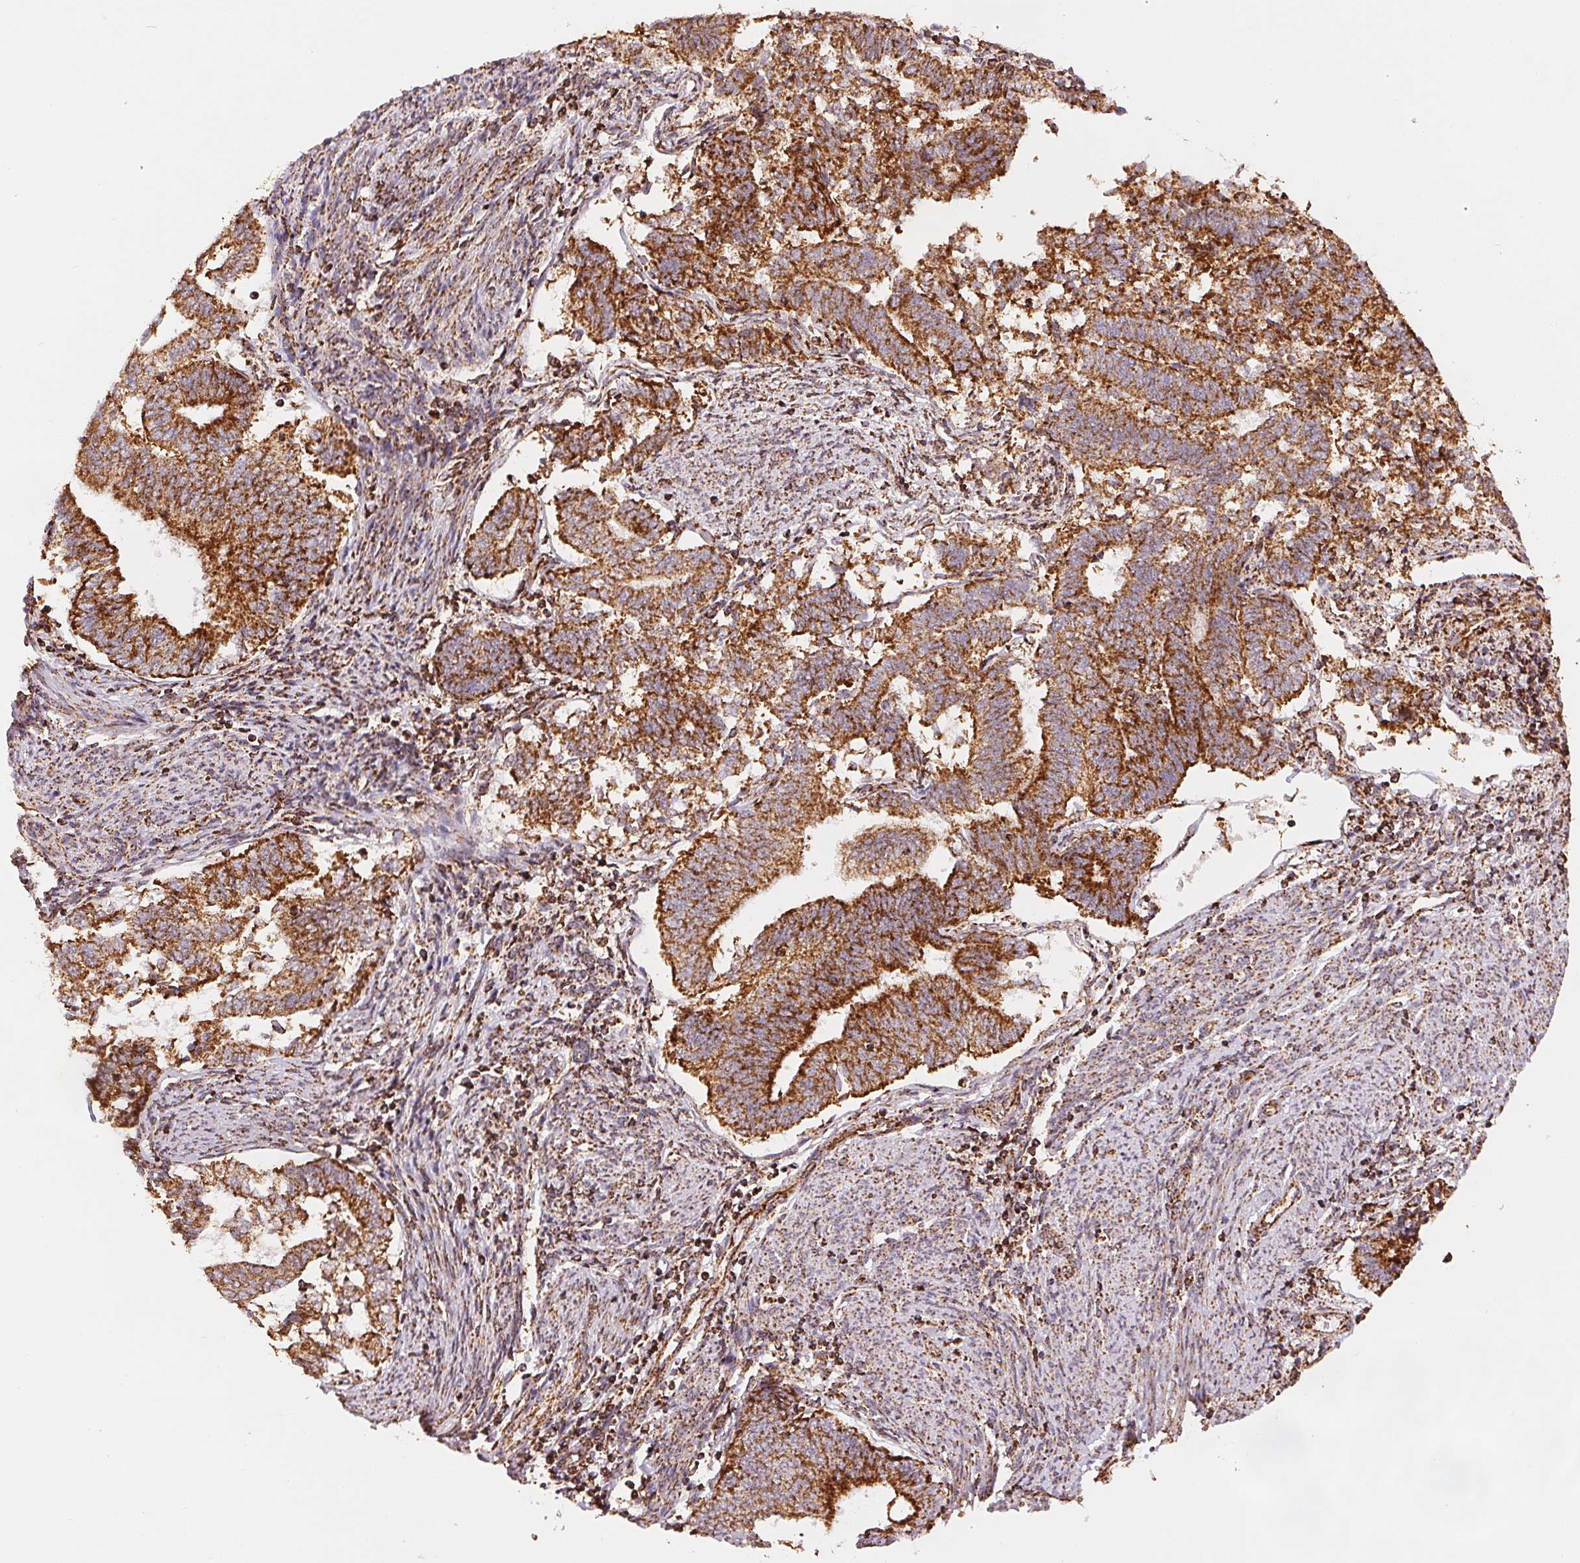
{"staining": {"intensity": "moderate", "quantity": ">75%", "location": "cytoplasmic/membranous"}, "tissue": "endometrial cancer", "cell_type": "Tumor cells", "image_type": "cancer", "snomed": [{"axis": "morphology", "description": "Adenocarcinoma, NOS"}, {"axis": "topography", "description": "Endometrium"}], "caption": "Tumor cells exhibit medium levels of moderate cytoplasmic/membranous staining in approximately >75% of cells in human endometrial cancer (adenocarcinoma).", "gene": "SDHB", "patient": {"sex": "female", "age": 65}}